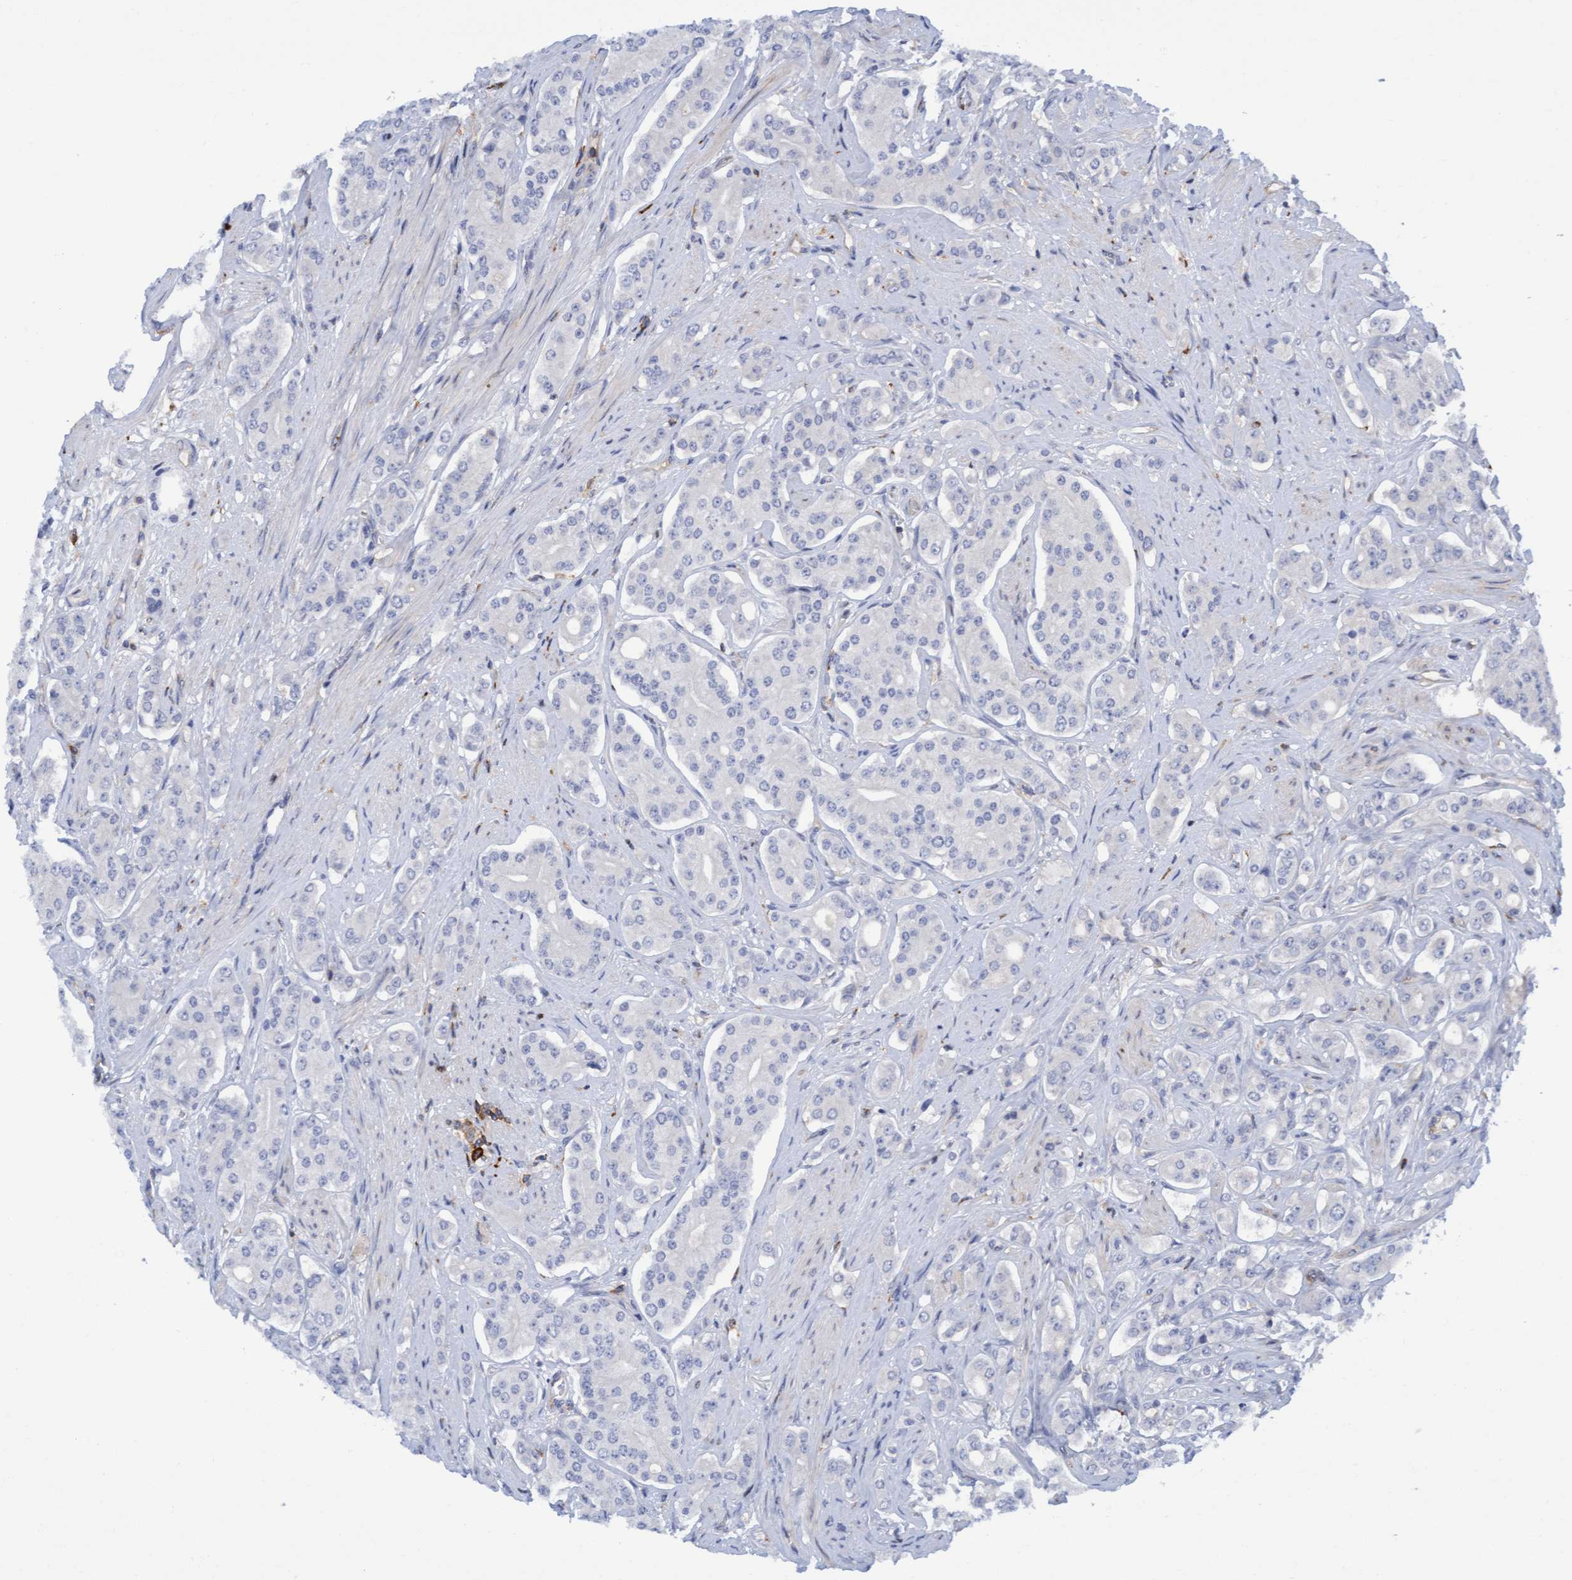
{"staining": {"intensity": "negative", "quantity": "none", "location": "none"}, "tissue": "prostate cancer", "cell_type": "Tumor cells", "image_type": "cancer", "snomed": [{"axis": "morphology", "description": "Adenocarcinoma, High grade"}, {"axis": "topography", "description": "Prostate"}], "caption": "Histopathology image shows no protein expression in tumor cells of prostate cancer tissue.", "gene": "FNBP1", "patient": {"sex": "male", "age": 71}}